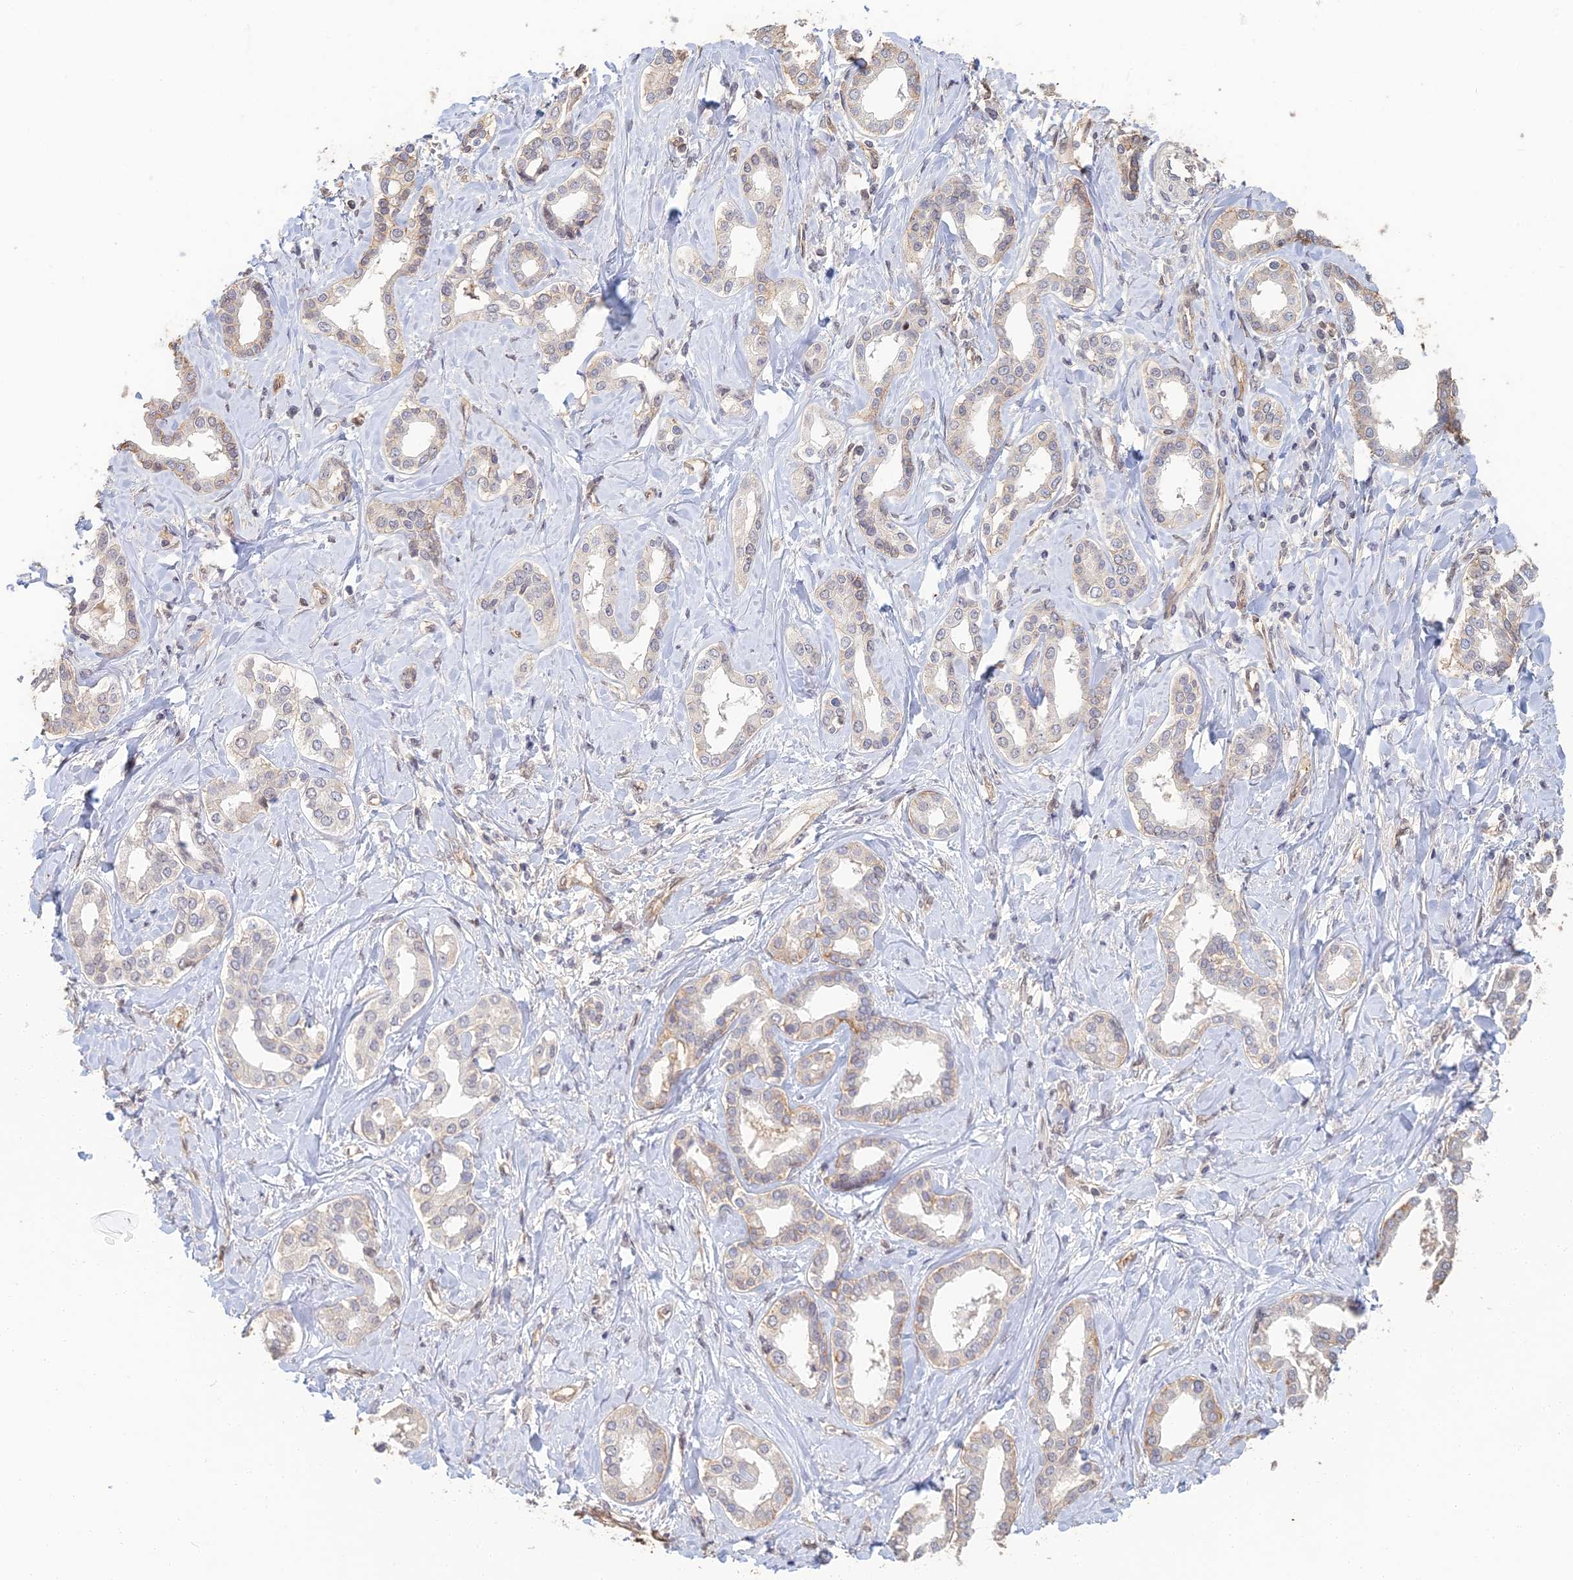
{"staining": {"intensity": "negative", "quantity": "none", "location": "none"}, "tissue": "liver cancer", "cell_type": "Tumor cells", "image_type": "cancer", "snomed": [{"axis": "morphology", "description": "Cholangiocarcinoma"}, {"axis": "topography", "description": "Liver"}], "caption": "IHC micrograph of human cholangiocarcinoma (liver) stained for a protein (brown), which exhibits no expression in tumor cells. (Brightfield microscopy of DAB immunohistochemistry at high magnification).", "gene": "LRRN3", "patient": {"sex": "female", "age": 77}}